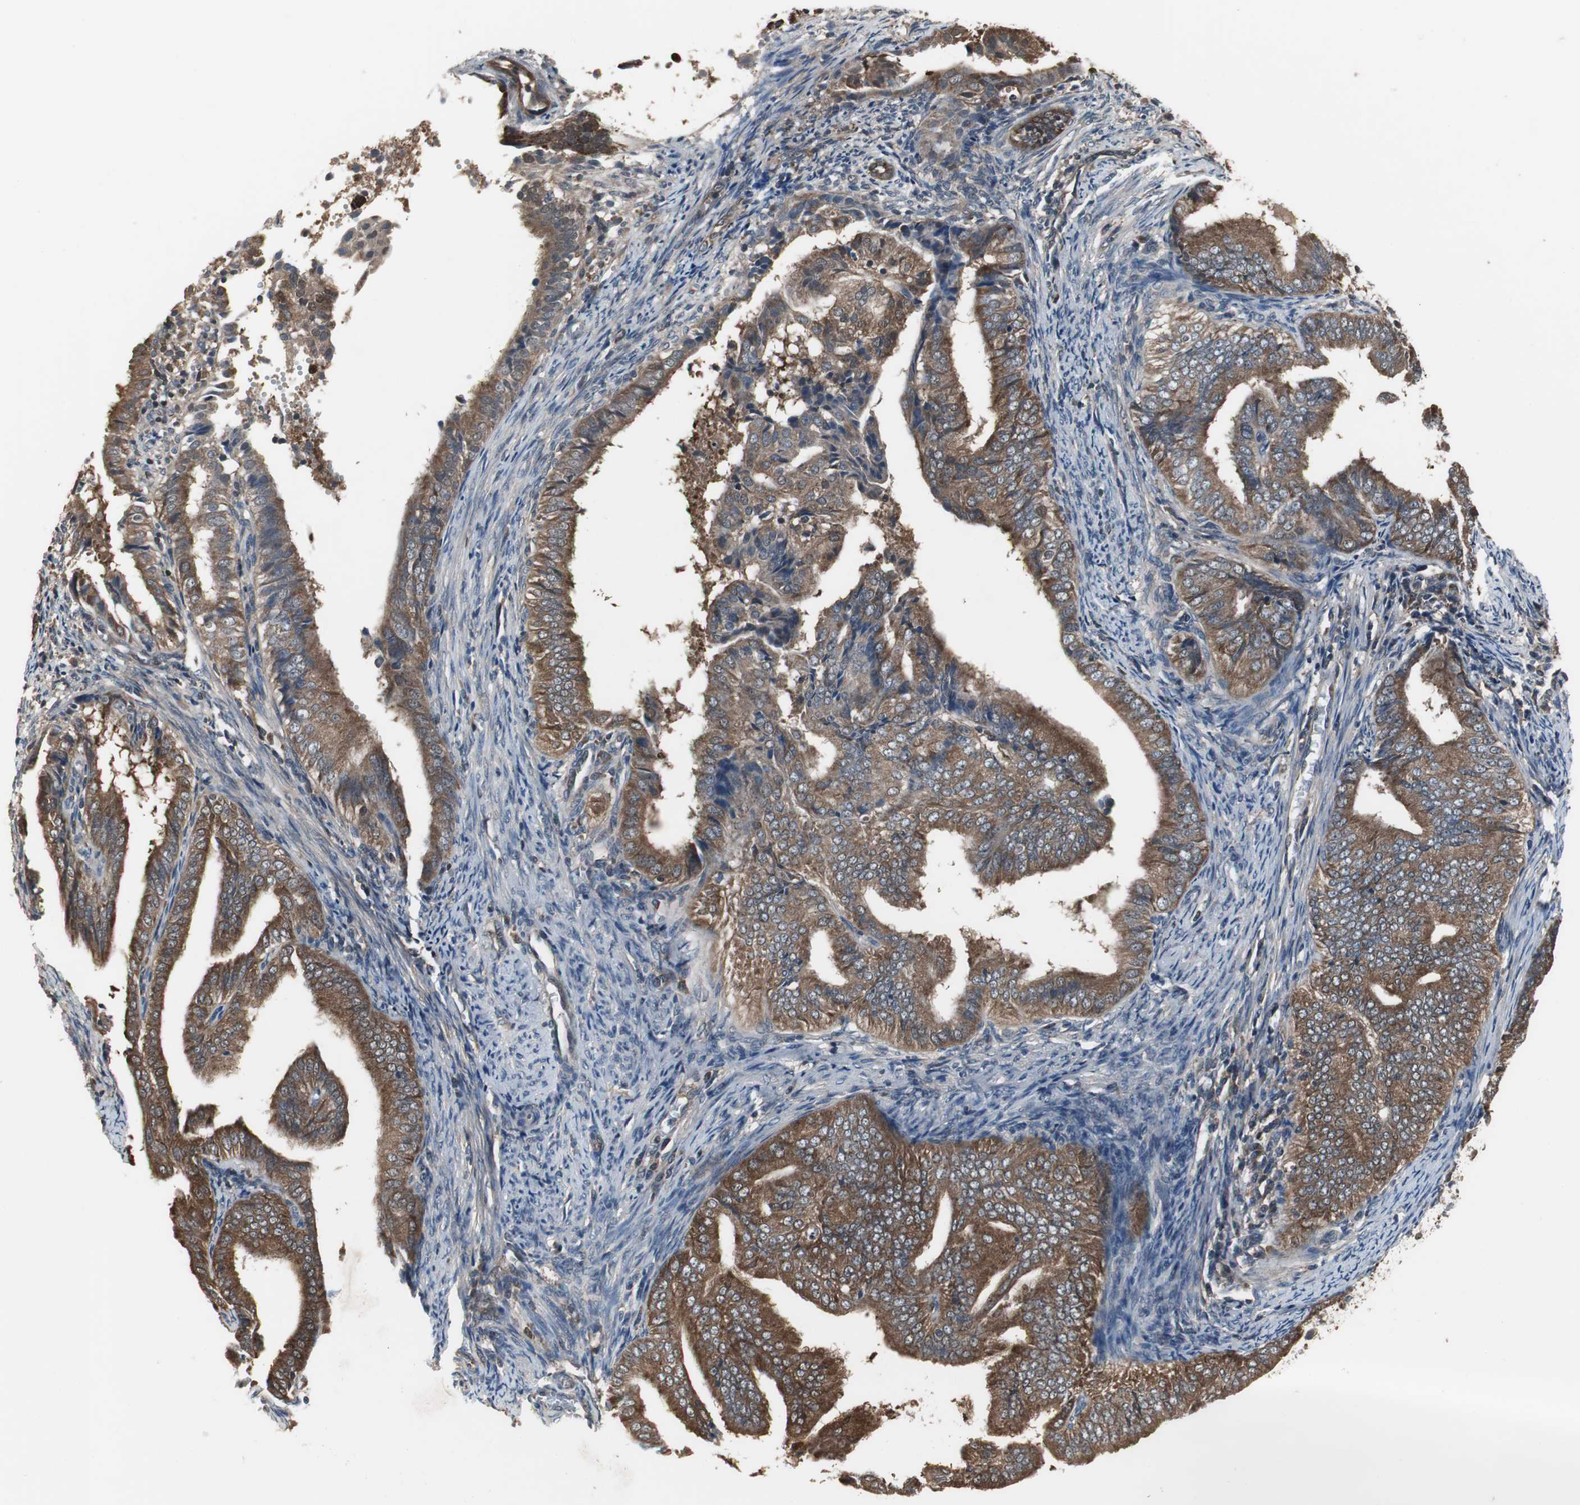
{"staining": {"intensity": "strong", "quantity": ">75%", "location": "cytoplasmic/membranous"}, "tissue": "endometrial cancer", "cell_type": "Tumor cells", "image_type": "cancer", "snomed": [{"axis": "morphology", "description": "Adenocarcinoma, NOS"}, {"axis": "topography", "description": "Endometrium"}], "caption": "Strong cytoplasmic/membranous protein expression is identified in approximately >75% of tumor cells in endometrial cancer (adenocarcinoma). (DAB IHC, brown staining for protein, blue staining for nuclei).", "gene": "ZSCAN22", "patient": {"sex": "female", "age": 58}}